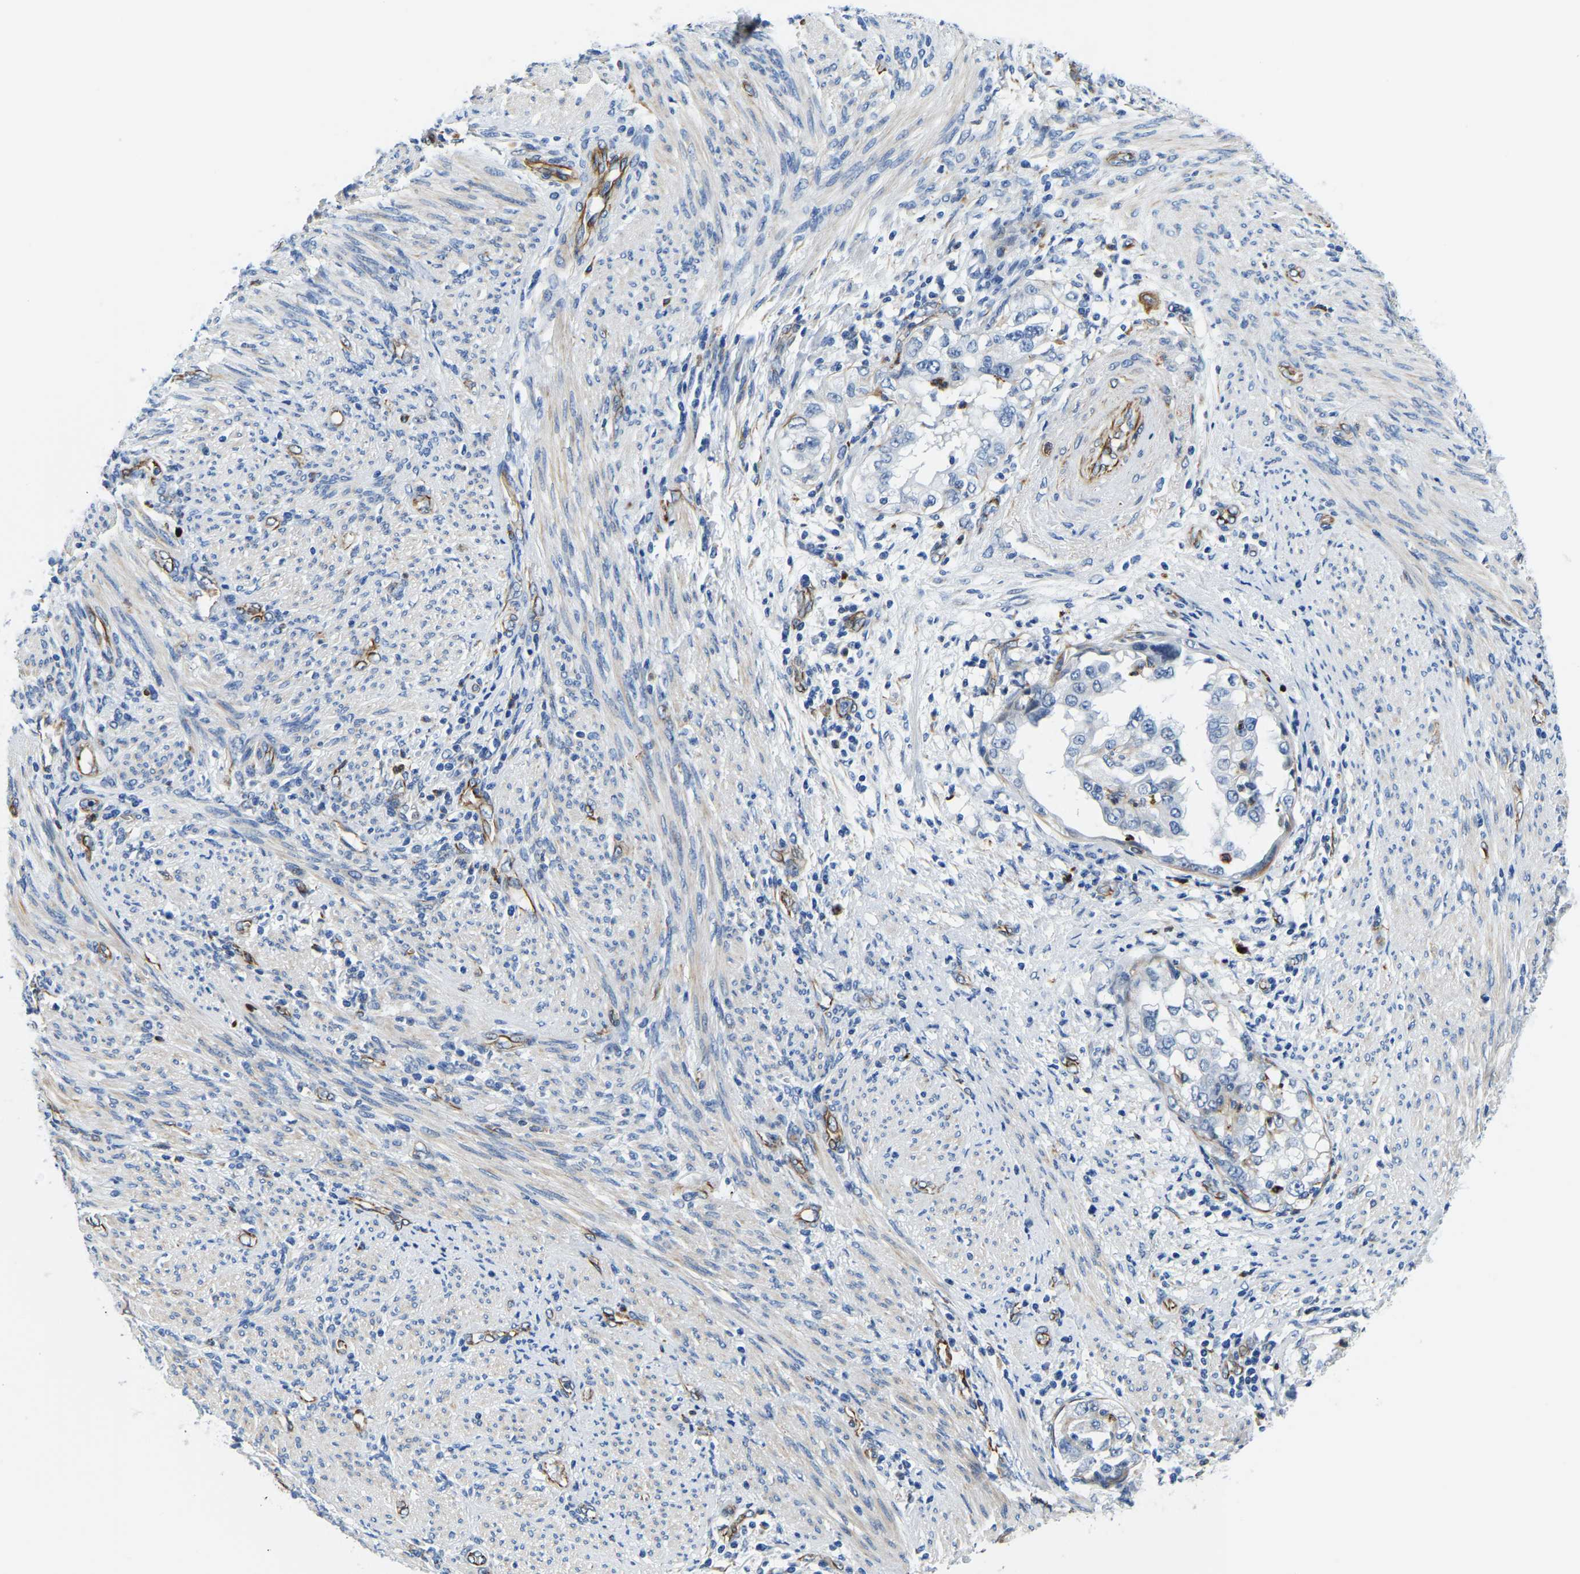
{"staining": {"intensity": "negative", "quantity": "none", "location": "none"}, "tissue": "endometrial cancer", "cell_type": "Tumor cells", "image_type": "cancer", "snomed": [{"axis": "morphology", "description": "Adenocarcinoma, NOS"}, {"axis": "topography", "description": "Endometrium"}], "caption": "This is a image of immunohistochemistry (IHC) staining of adenocarcinoma (endometrial), which shows no expression in tumor cells.", "gene": "MS4A3", "patient": {"sex": "female", "age": 85}}